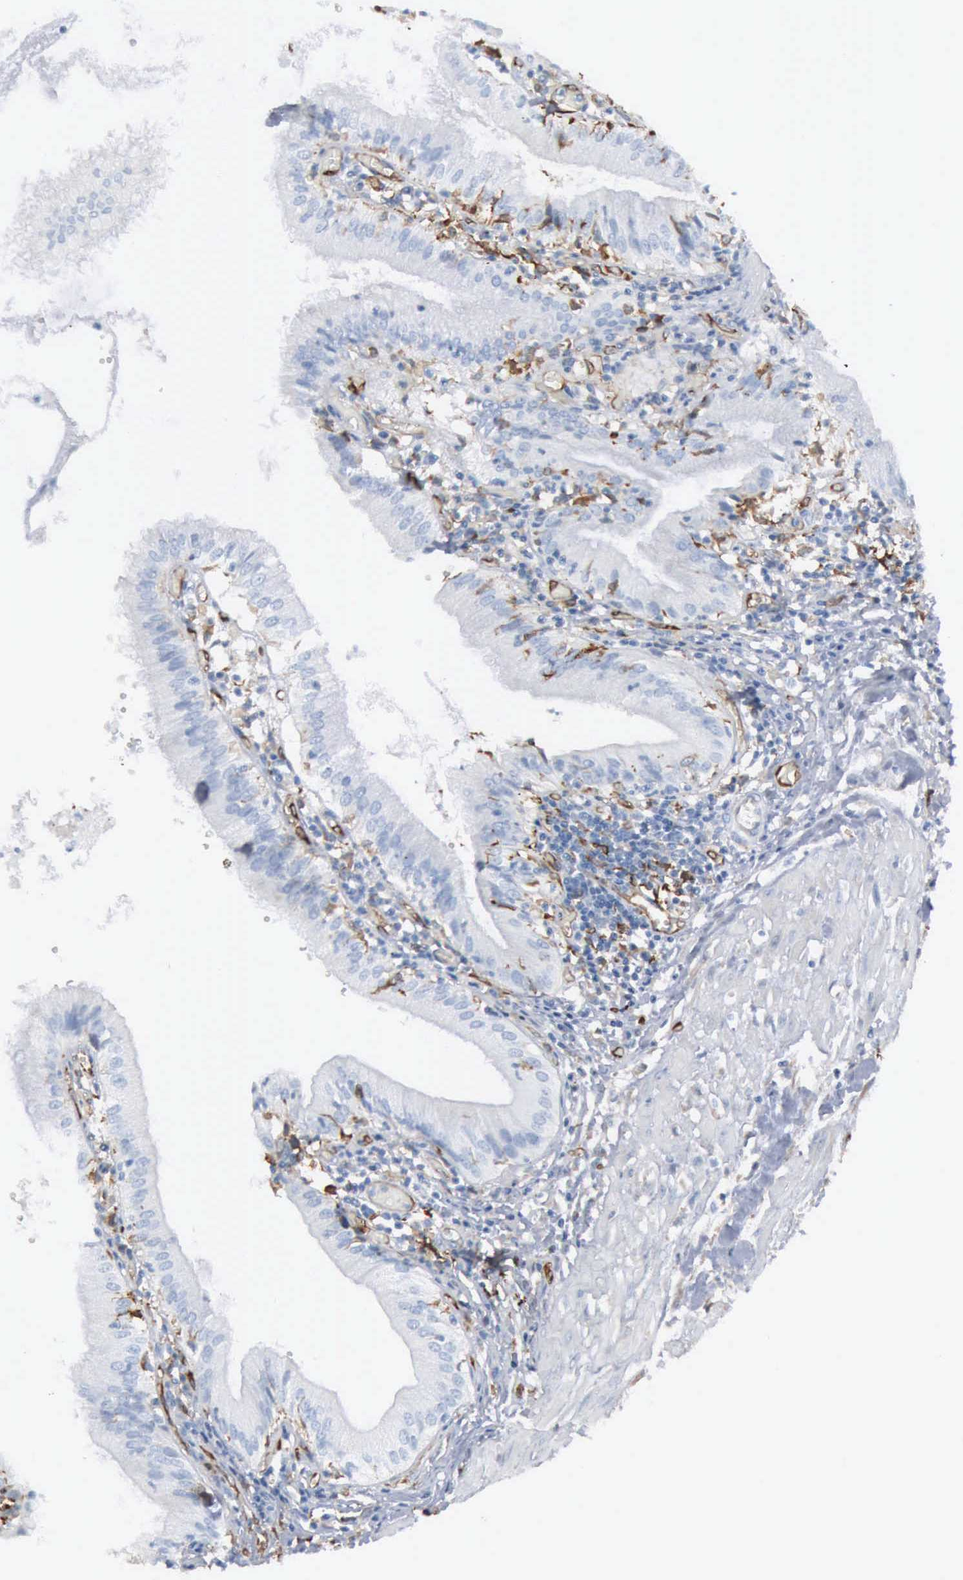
{"staining": {"intensity": "negative", "quantity": "none", "location": "none"}, "tissue": "gallbladder", "cell_type": "Glandular cells", "image_type": "normal", "snomed": [{"axis": "morphology", "description": "Normal tissue, NOS"}, {"axis": "topography", "description": "Gallbladder"}], "caption": "A micrograph of gallbladder stained for a protein shows no brown staining in glandular cells.", "gene": "FSCN1", "patient": {"sex": "male", "age": 58}}